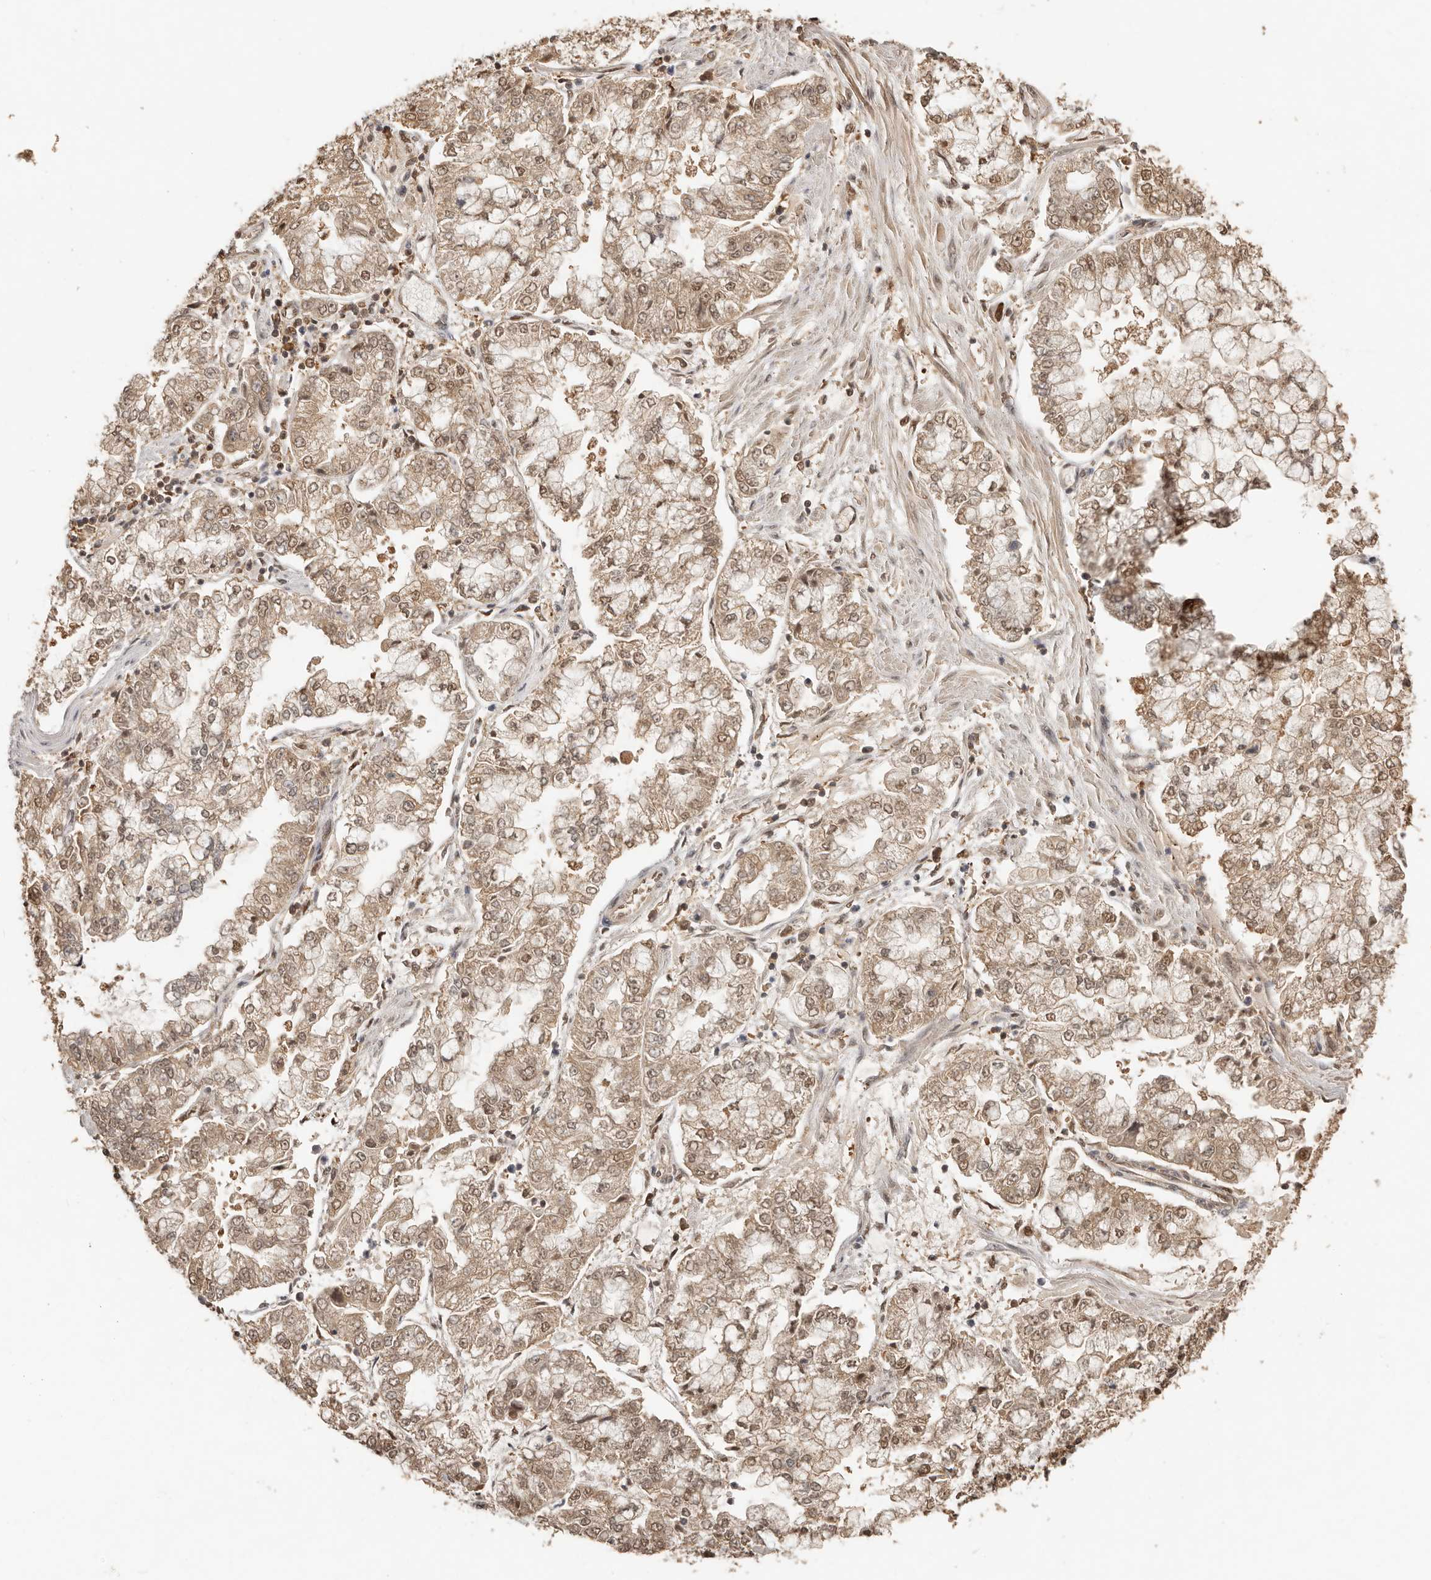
{"staining": {"intensity": "moderate", "quantity": ">75%", "location": "cytoplasmic/membranous,nuclear"}, "tissue": "stomach cancer", "cell_type": "Tumor cells", "image_type": "cancer", "snomed": [{"axis": "morphology", "description": "Adenocarcinoma, NOS"}, {"axis": "topography", "description": "Stomach"}], "caption": "A medium amount of moderate cytoplasmic/membranous and nuclear staining is seen in approximately >75% of tumor cells in stomach cancer (adenocarcinoma) tissue.", "gene": "PSMA5", "patient": {"sex": "male", "age": 76}}